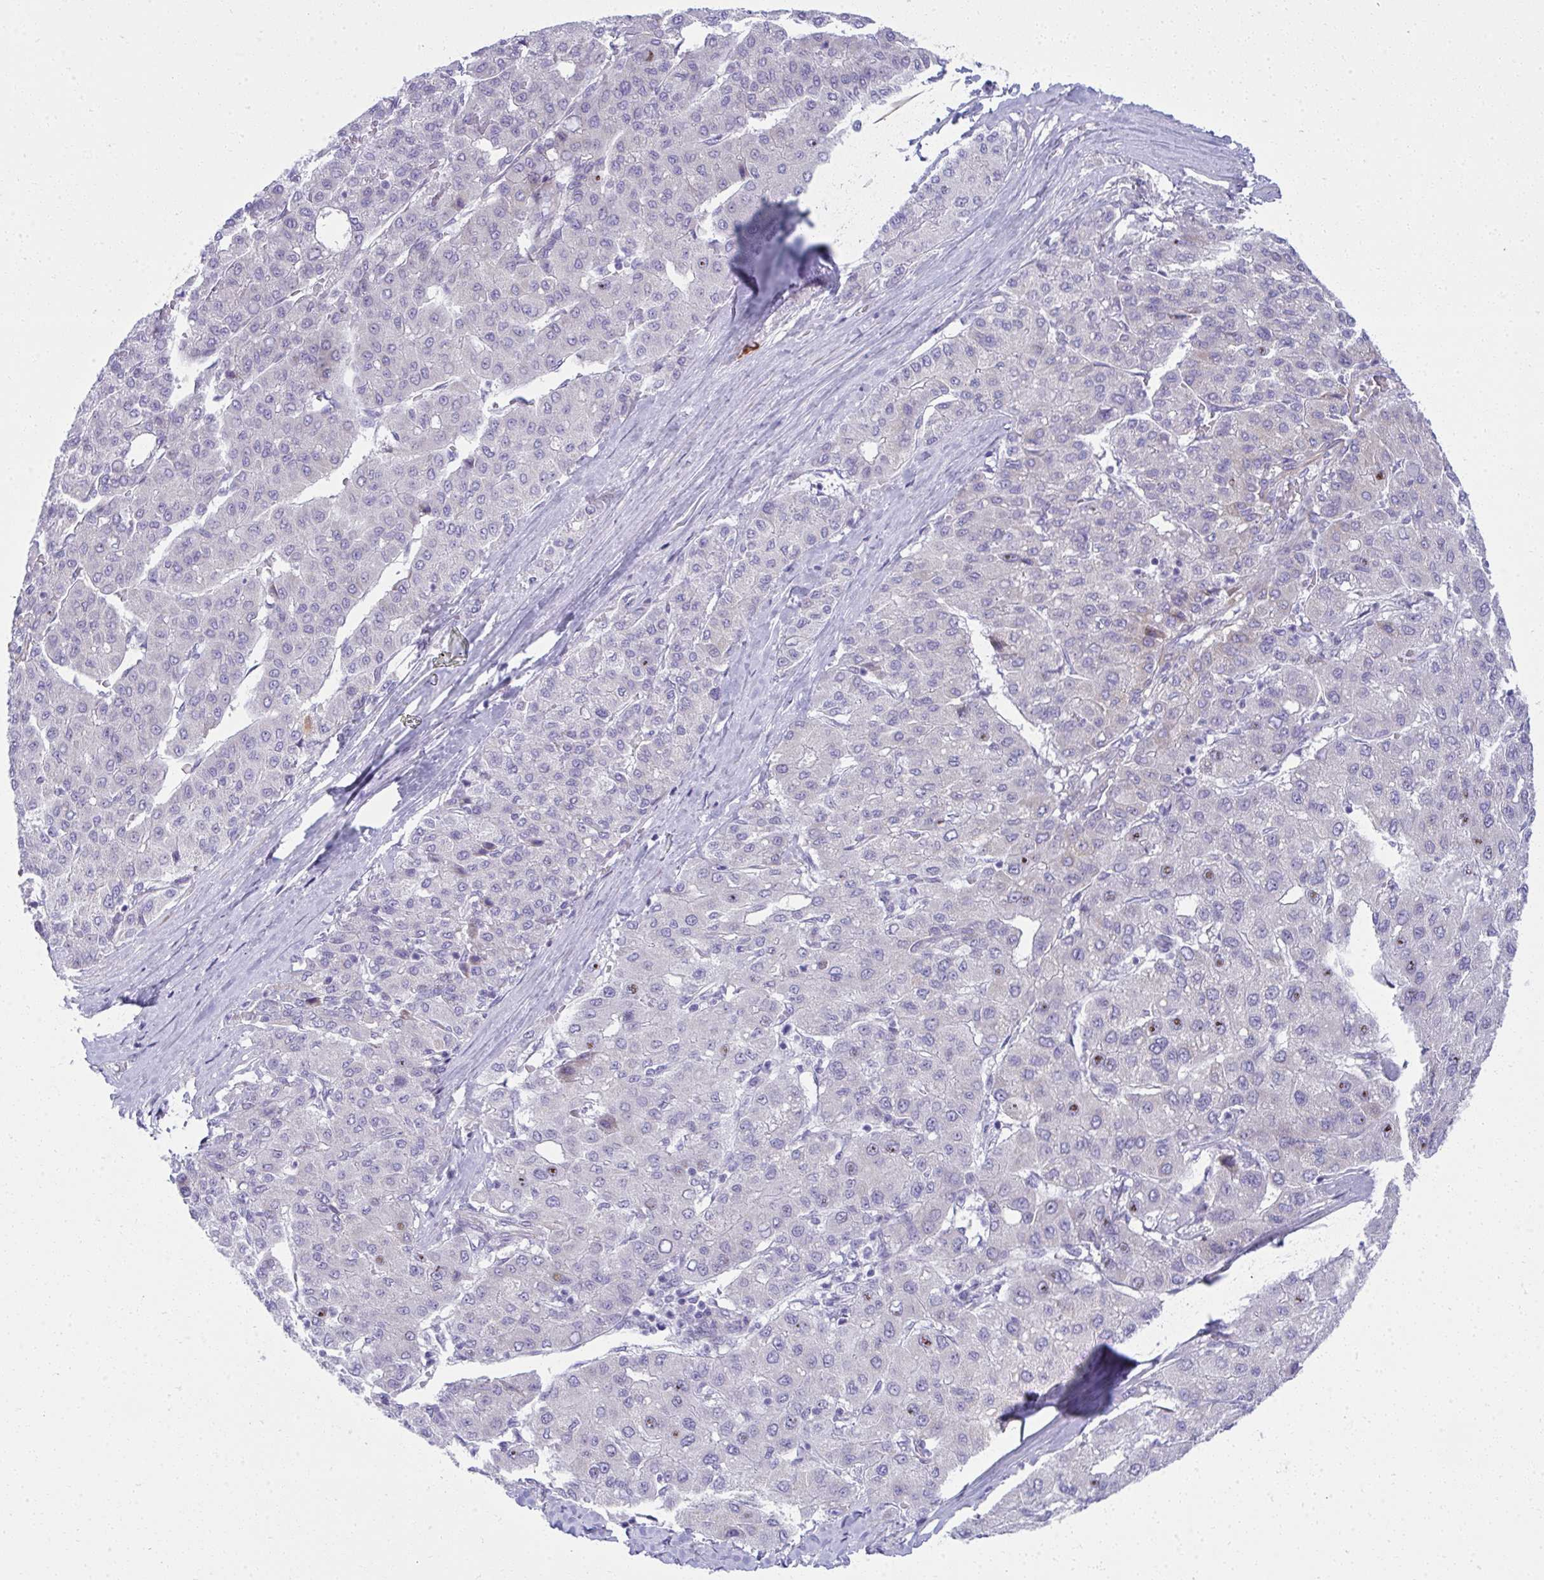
{"staining": {"intensity": "negative", "quantity": "none", "location": "none"}, "tissue": "liver cancer", "cell_type": "Tumor cells", "image_type": "cancer", "snomed": [{"axis": "morphology", "description": "Carcinoma, Hepatocellular, NOS"}, {"axis": "topography", "description": "Liver"}], "caption": "High power microscopy micrograph of an immunohistochemistry (IHC) image of liver cancer, revealing no significant staining in tumor cells.", "gene": "PUS7L", "patient": {"sex": "male", "age": 65}}